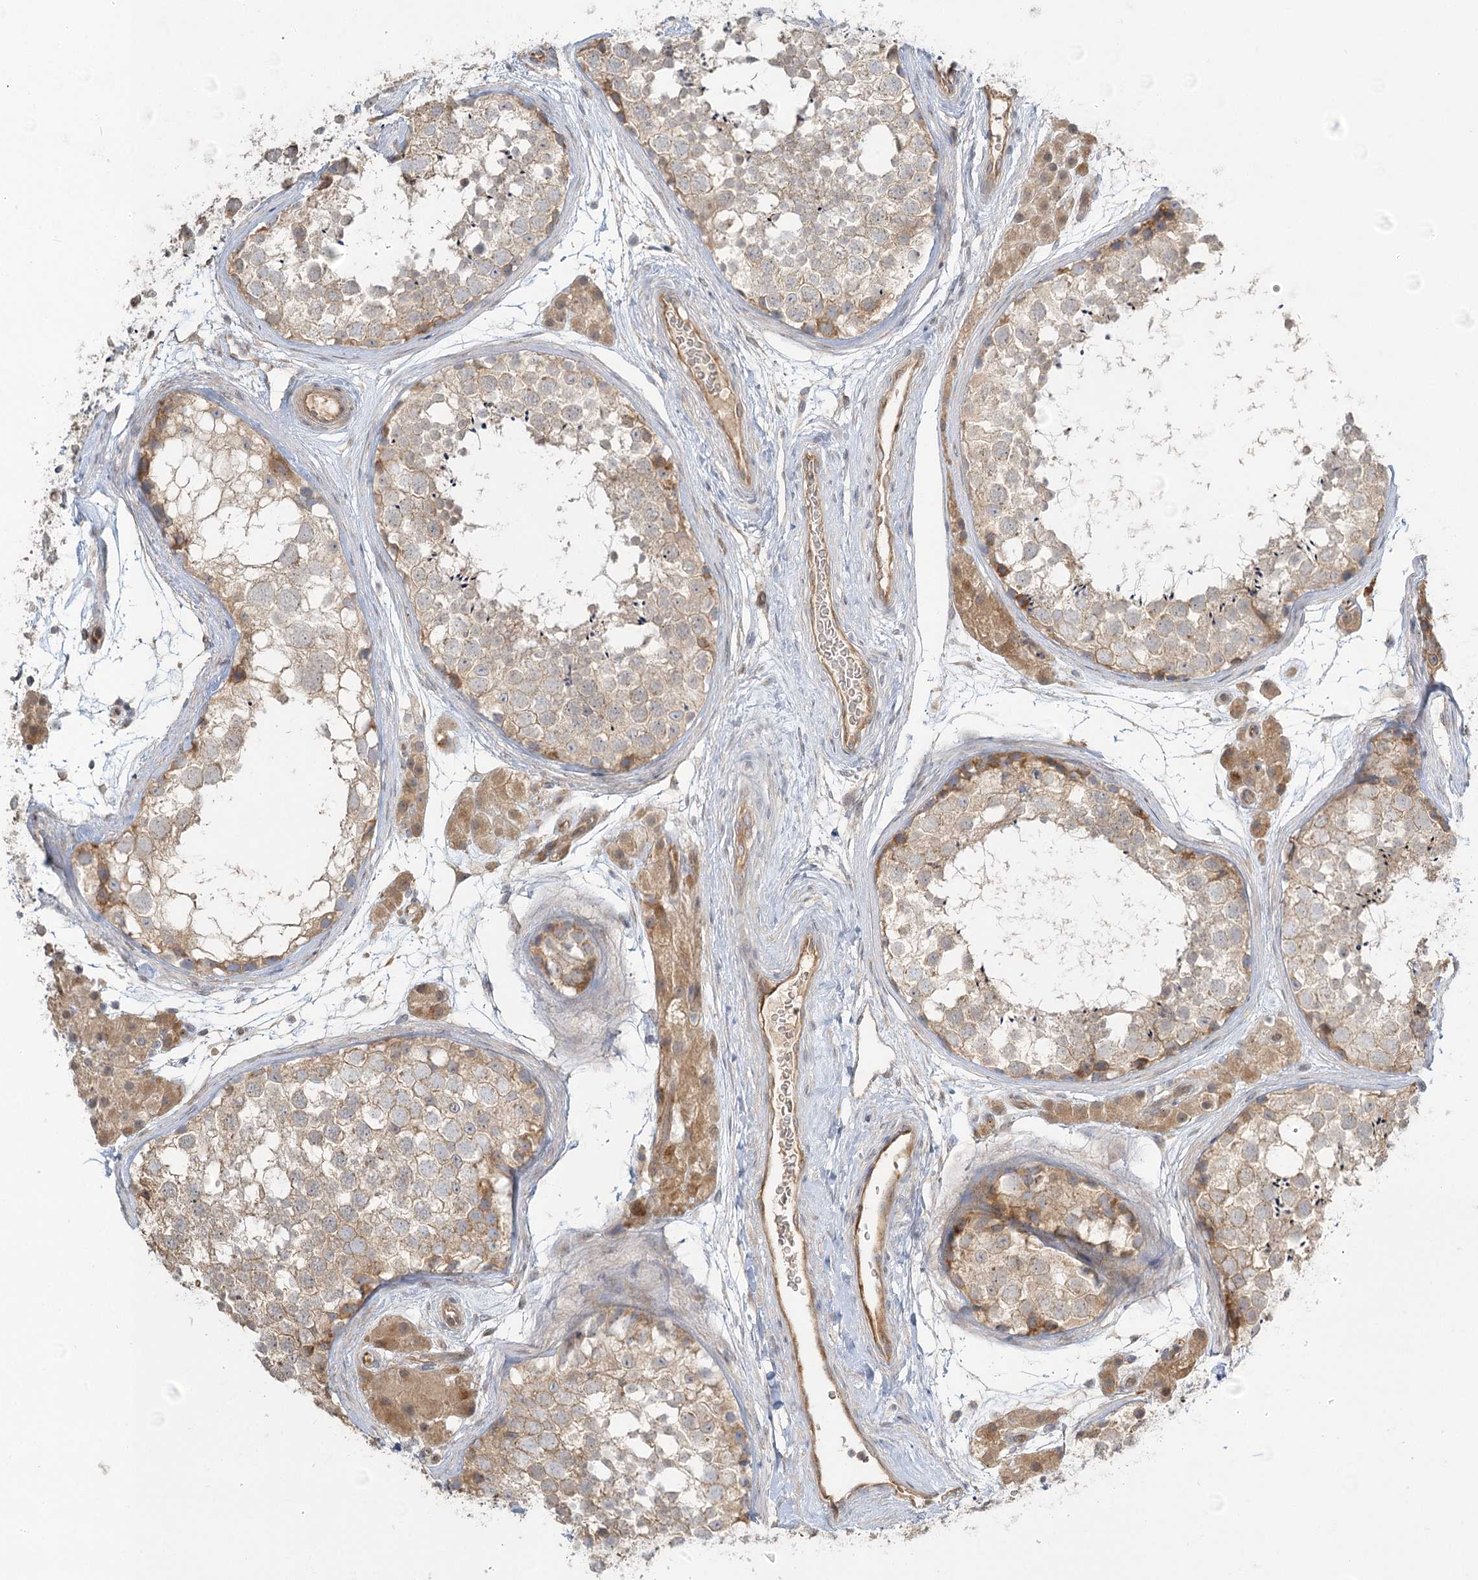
{"staining": {"intensity": "moderate", "quantity": "<25%", "location": "cytoplasmic/membranous"}, "tissue": "testis", "cell_type": "Cells in seminiferous ducts", "image_type": "normal", "snomed": [{"axis": "morphology", "description": "Normal tissue, NOS"}, {"axis": "topography", "description": "Testis"}], "caption": "Immunohistochemistry histopathology image of normal testis stained for a protein (brown), which exhibits low levels of moderate cytoplasmic/membranous staining in approximately <25% of cells in seminiferous ducts.", "gene": "GUCY2C", "patient": {"sex": "male", "age": 56}}